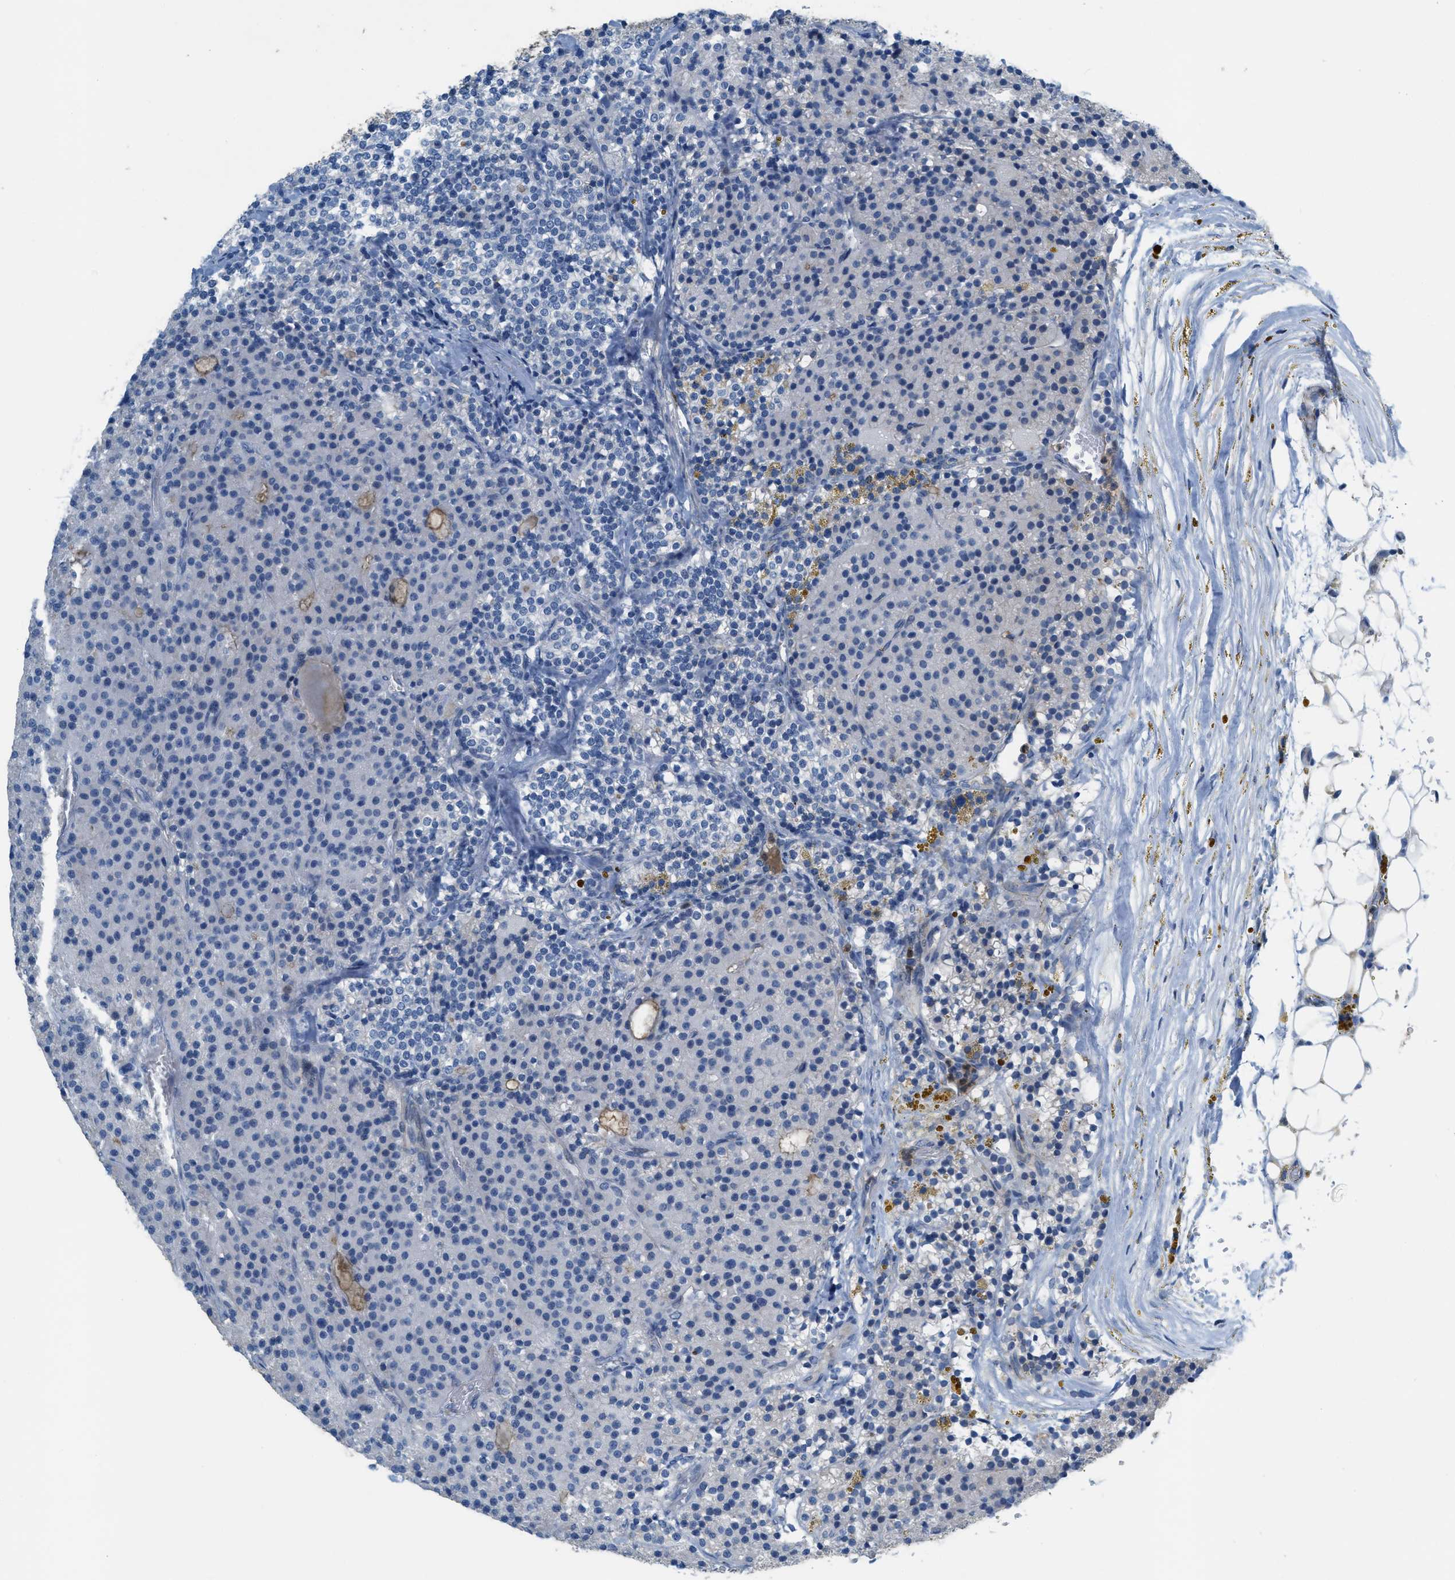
{"staining": {"intensity": "moderate", "quantity": "<25%", "location": "cytoplasmic/membranous"}, "tissue": "parathyroid gland", "cell_type": "Glandular cells", "image_type": "normal", "snomed": [{"axis": "morphology", "description": "Normal tissue, NOS"}, {"axis": "morphology", "description": "Adenoma, NOS"}, {"axis": "topography", "description": "Parathyroid gland"}], "caption": "Moderate cytoplasmic/membranous protein staining is present in approximately <25% of glandular cells in parathyroid gland.", "gene": "CRB3", "patient": {"sex": "female", "age": 58}}